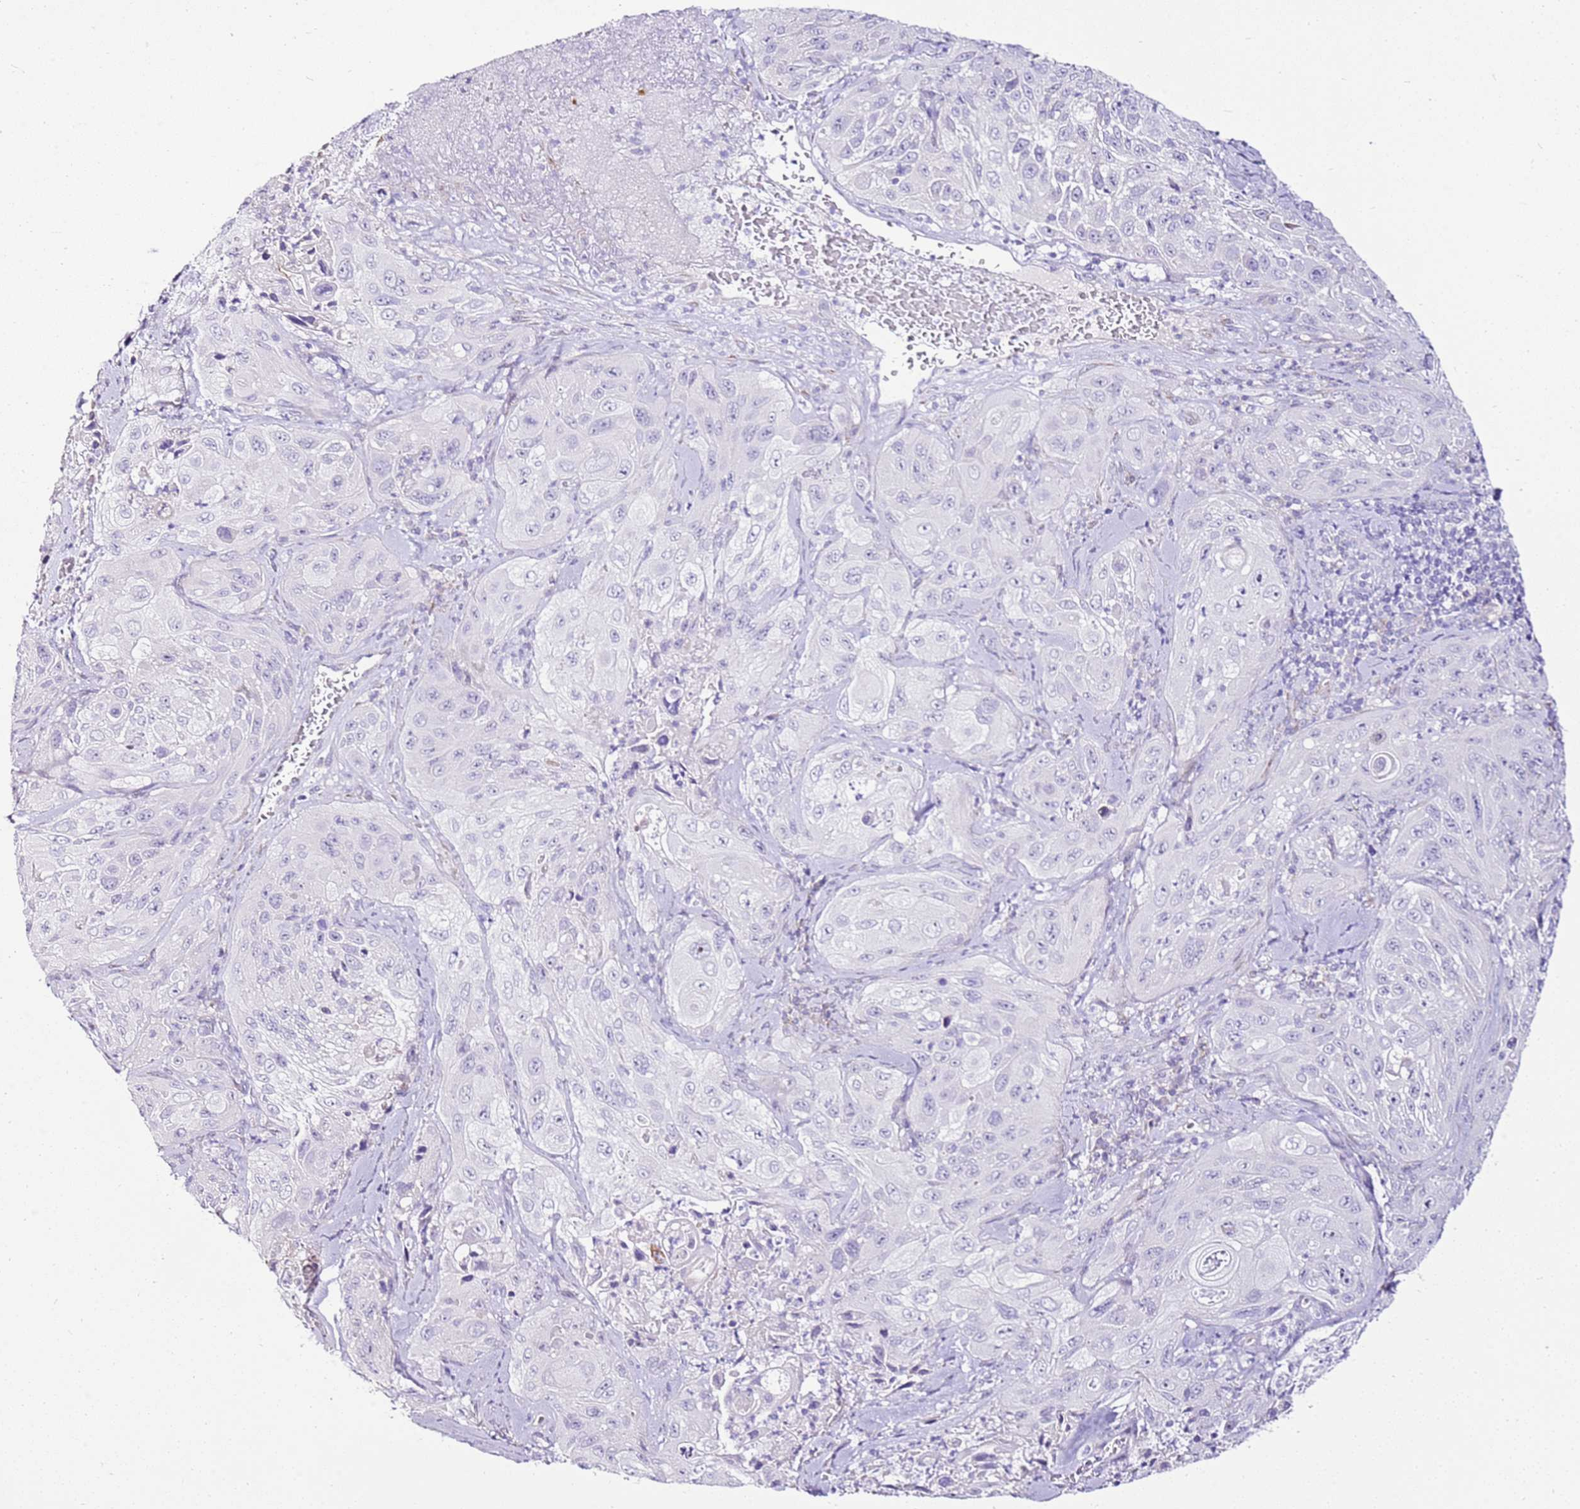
{"staining": {"intensity": "negative", "quantity": "none", "location": "none"}, "tissue": "cervical cancer", "cell_type": "Tumor cells", "image_type": "cancer", "snomed": [{"axis": "morphology", "description": "Squamous cell carcinoma, NOS"}, {"axis": "topography", "description": "Cervix"}], "caption": "An IHC micrograph of cervical cancer (squamous cell carcinoma) is shown. There is no staining in tumor cells of cervical cancer (squamous cell carcinoma).", "gene": "SLC38A5", "patient": {"sex": "female", "age": 42}}